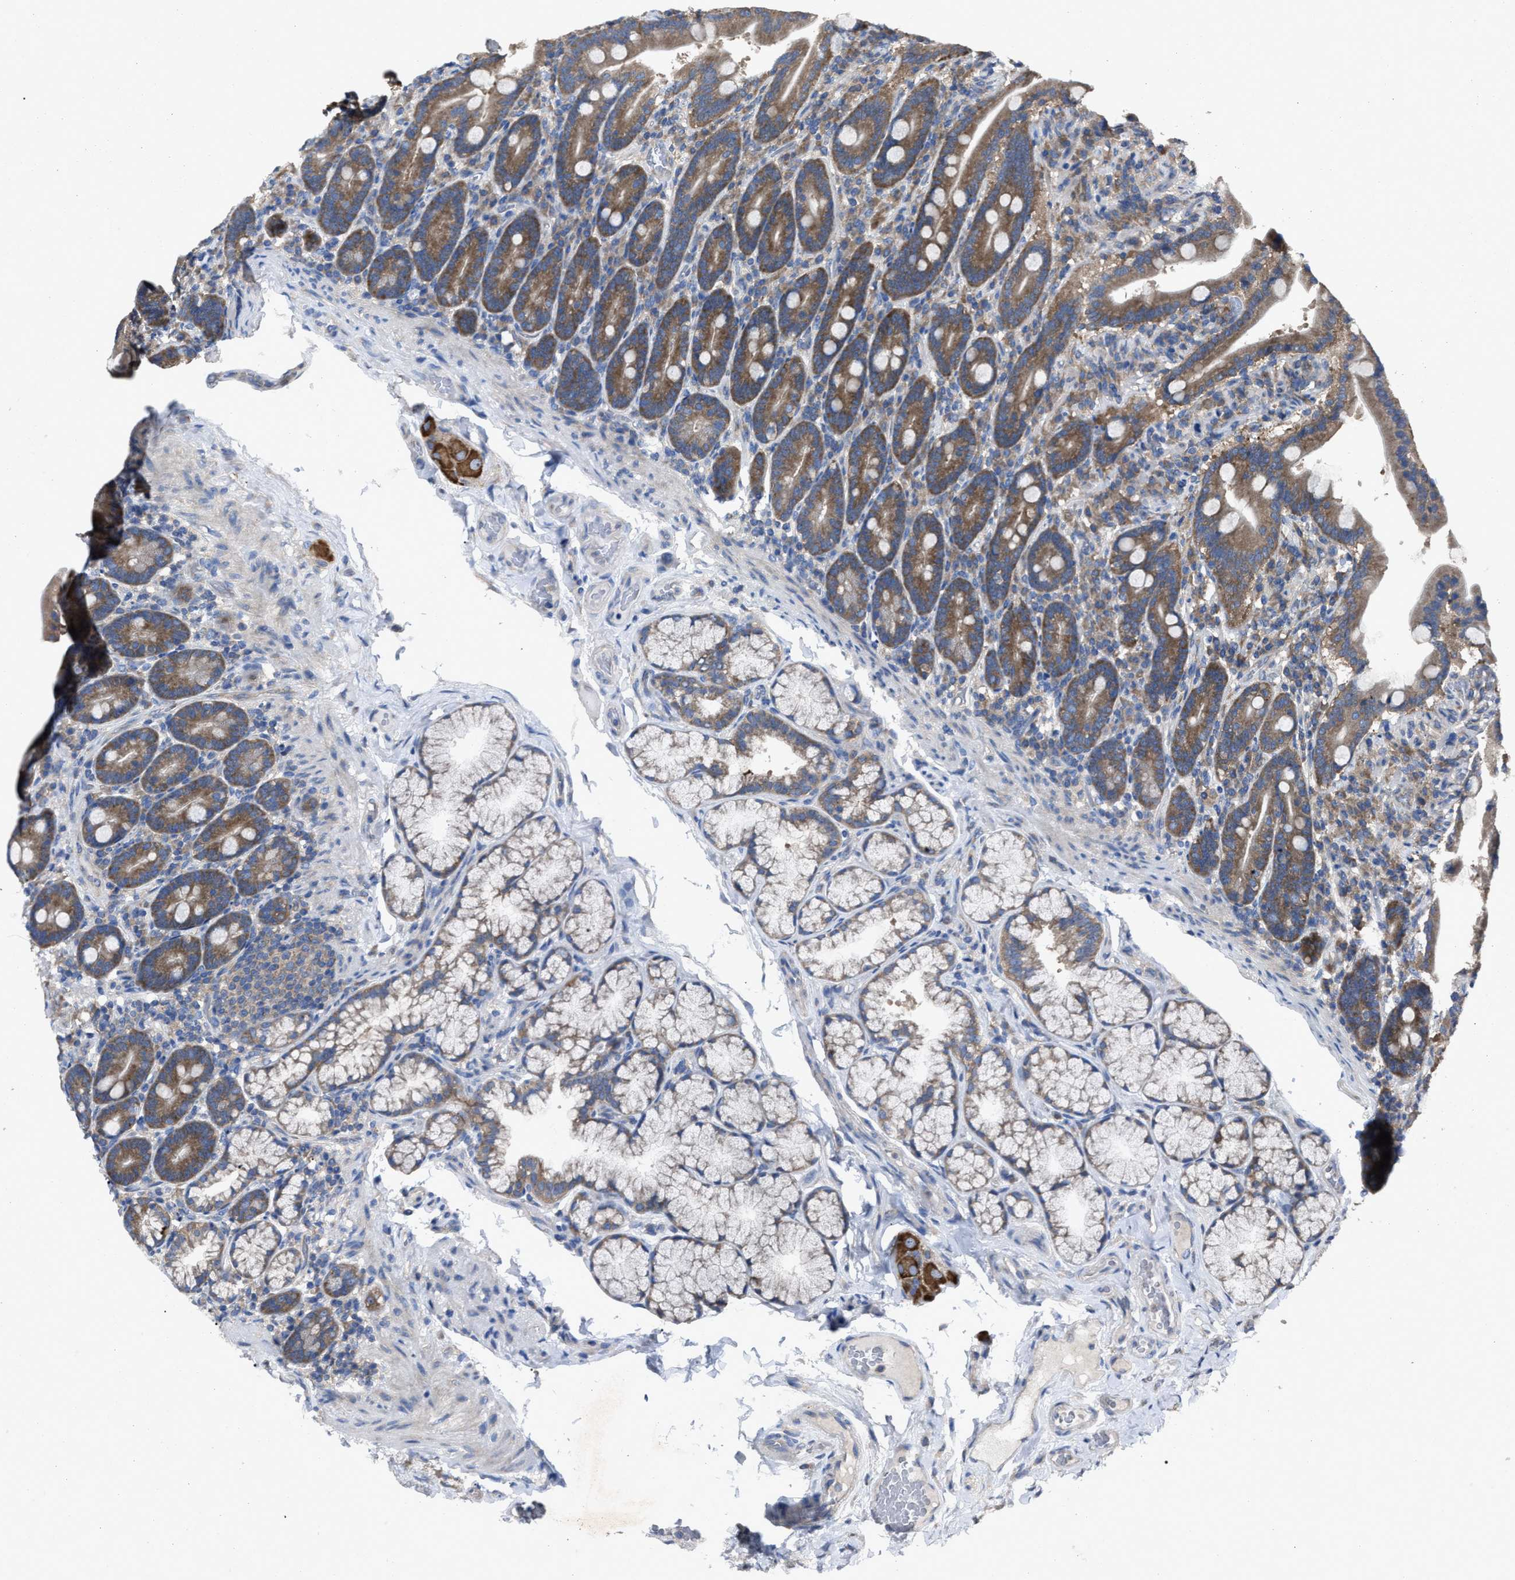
{"staining": {"intensity": "moderate", "quantity": ">75%", "location": "cytoplasmic/membranous"}, "tissue": "duodenum", "cell_type": "Glandular cells", "image_type": "normal", "snomed": [{"axis": "morphology", "description": "Normal tissue, NOS"}, {"axis": "topography", "description": "Duodenum"}], "caption": "Protein staining reveals moderate cytoplasmic/membranous positivity in about >75% of glandular cells in normal duodenum. The protein is shown in brown color, while the nuclei are stained blue.", "gene": "UPF1", "patient": {"sex": "male", "age": 54}}